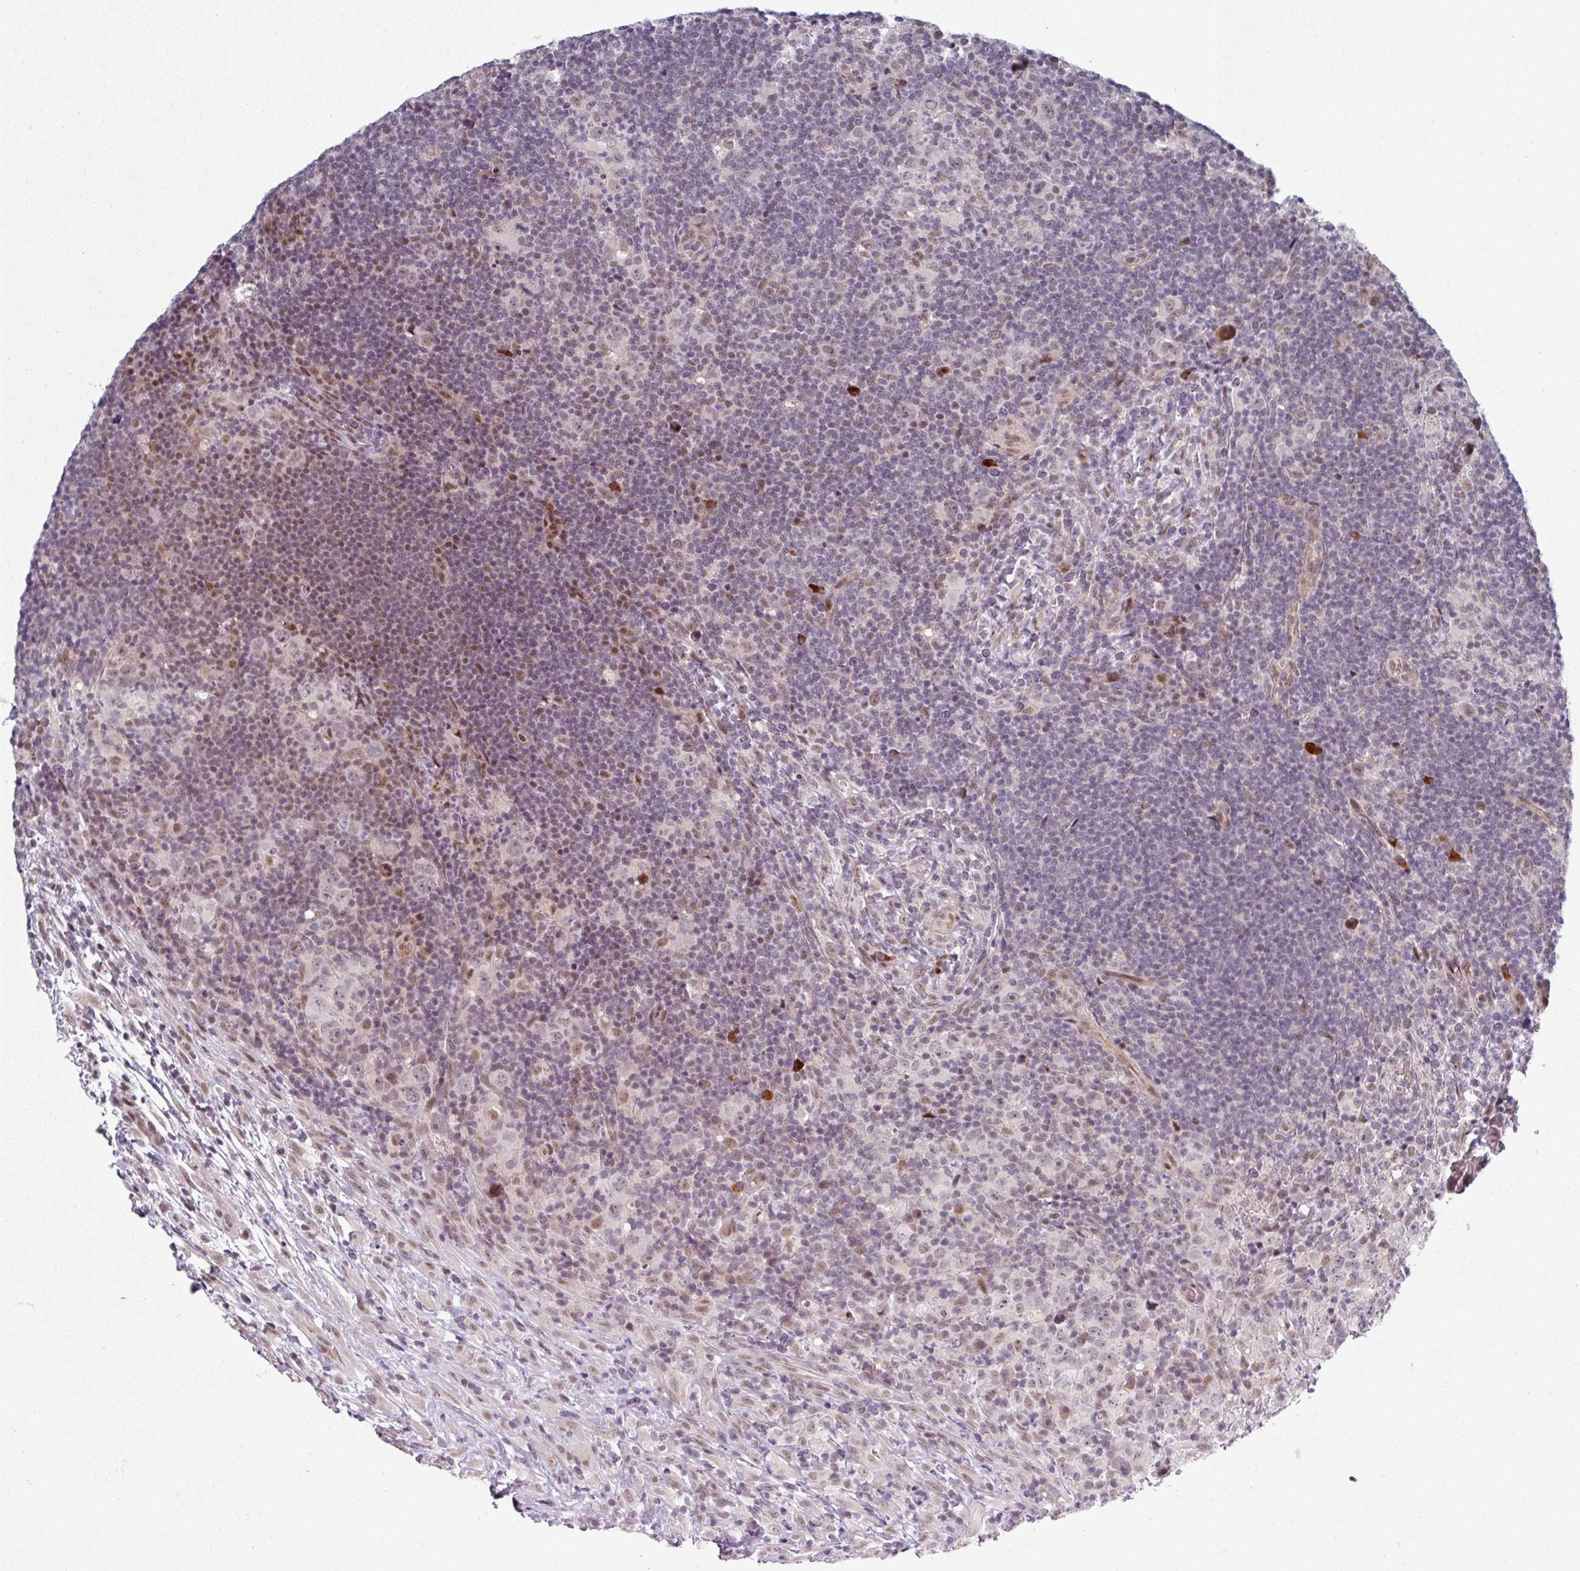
{"staining": {"intensity": "negative", "quantity": "none", "location": "none"}, "tissue": "lymphoma", "cell_type": "Tumor cells", "image_type": "cancer", "snomed": [{"axis": "morphology", "description": "Hodgkin's disease, NOS"}, {"axis": "topography", "description": "Lymph node"}], "caption": "Protein analysis of Hodgkin's disease reveals no significant positivity in tumor cells.", "gene": "TMCC1", "patient": {"sex": "female", "age": 18}}